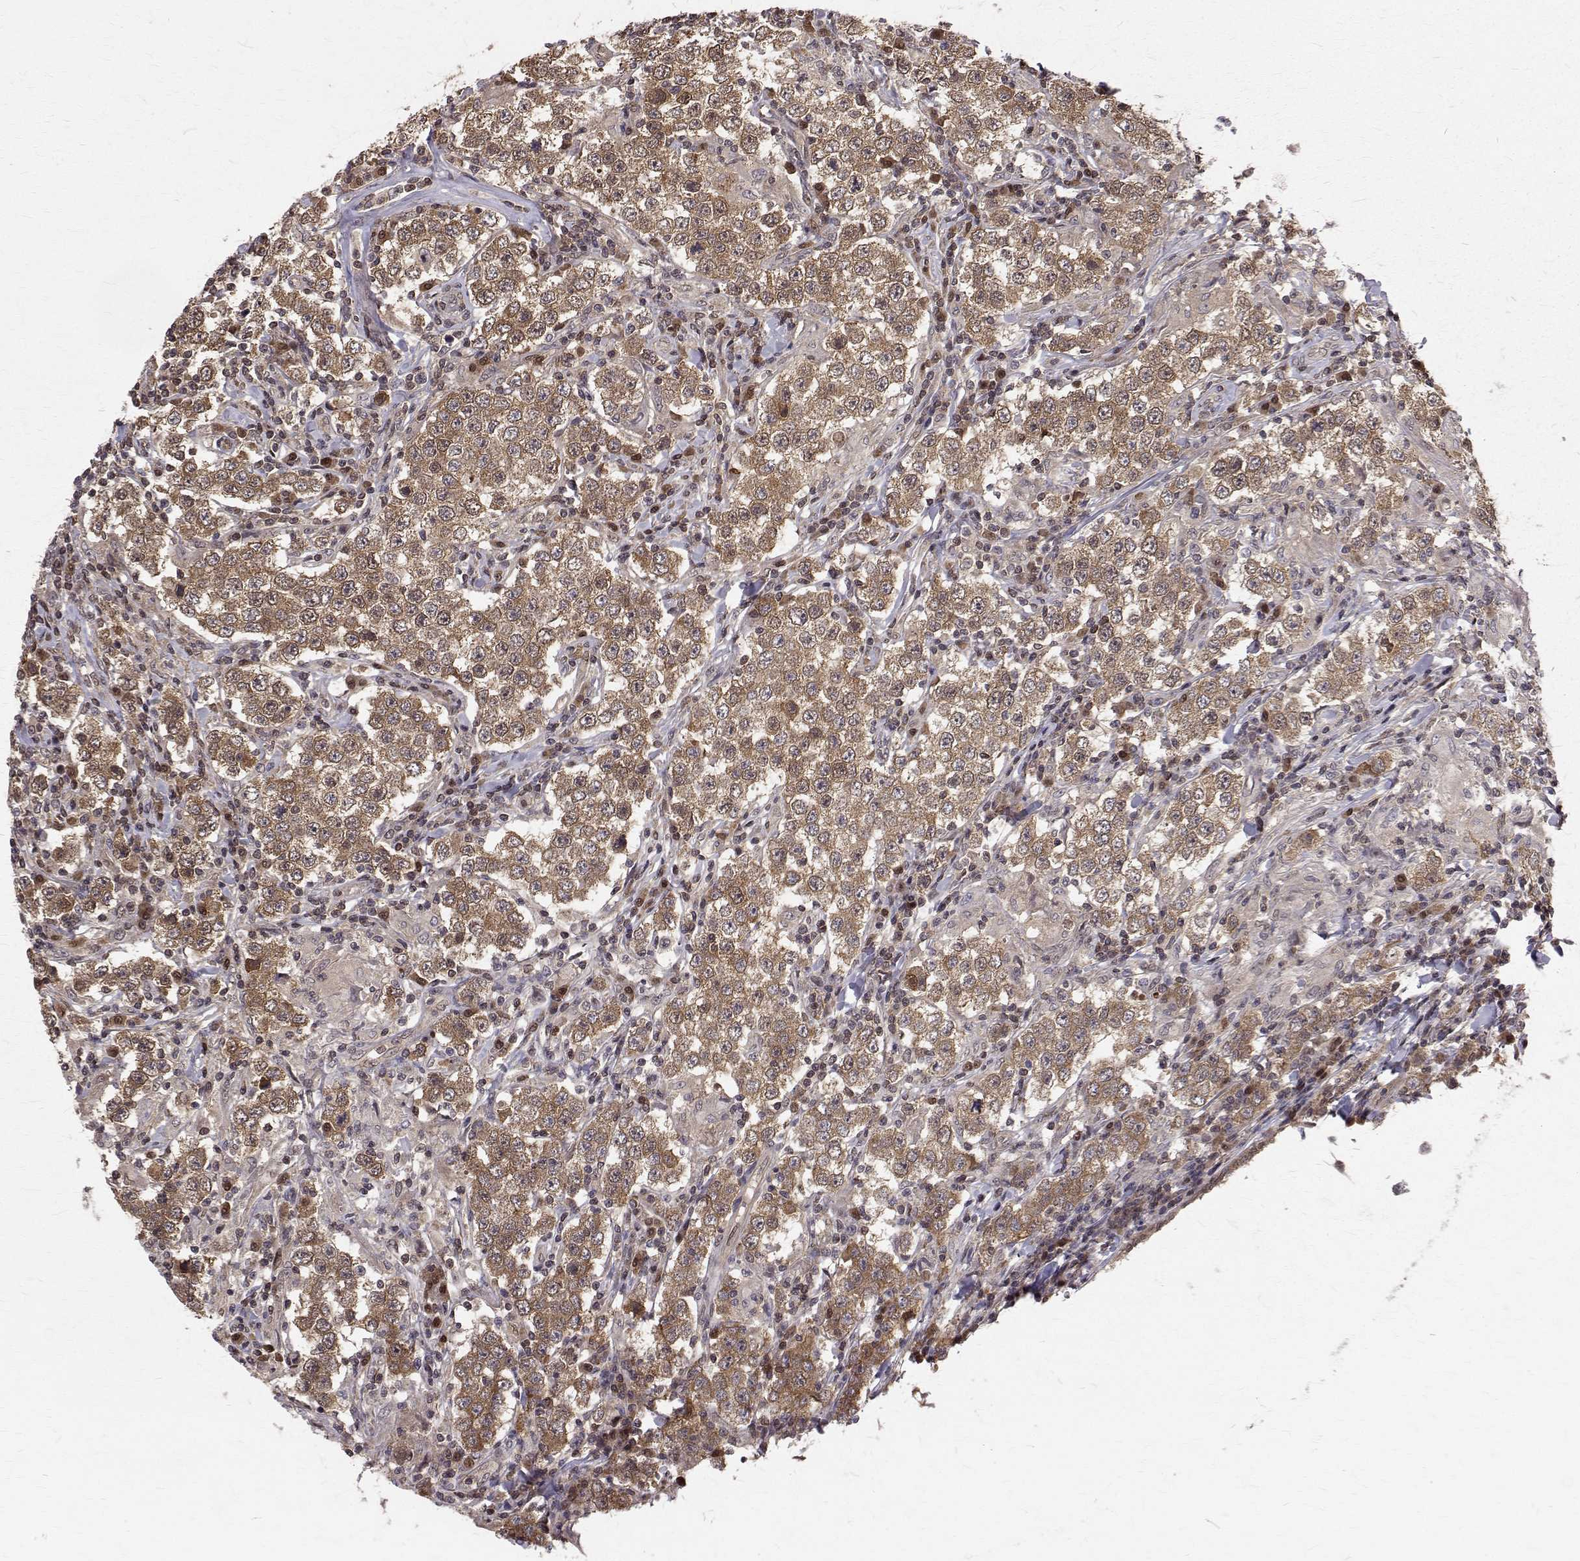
{"staining": {"intensity": "moderate", "quantity": ">75%", "location": "cytoplasmic/membranous,nuclear"}, "tissue": "testis cancer", "cell_type": "Tumor cells", "image_type": "cancer", "snomed": [{"axis": "morphology", "description": "Seminoma, NOS"}, {"axis": "morphology", "description": "Carcinoma, Embryonal, NOS"}, {"axis": "topography", "description": "Testis"}], "caption": "An immunohistochemistry (IHC) image of tumor tissue is shown. Protein staining in brown labels moderate cytoplasmic/membranous and nuclear positivity in testis cancer (embryonal carcinoma) within tumor cells.", "gene": "NIF3L1", "patient": {"sex": "male", "age": 41}}